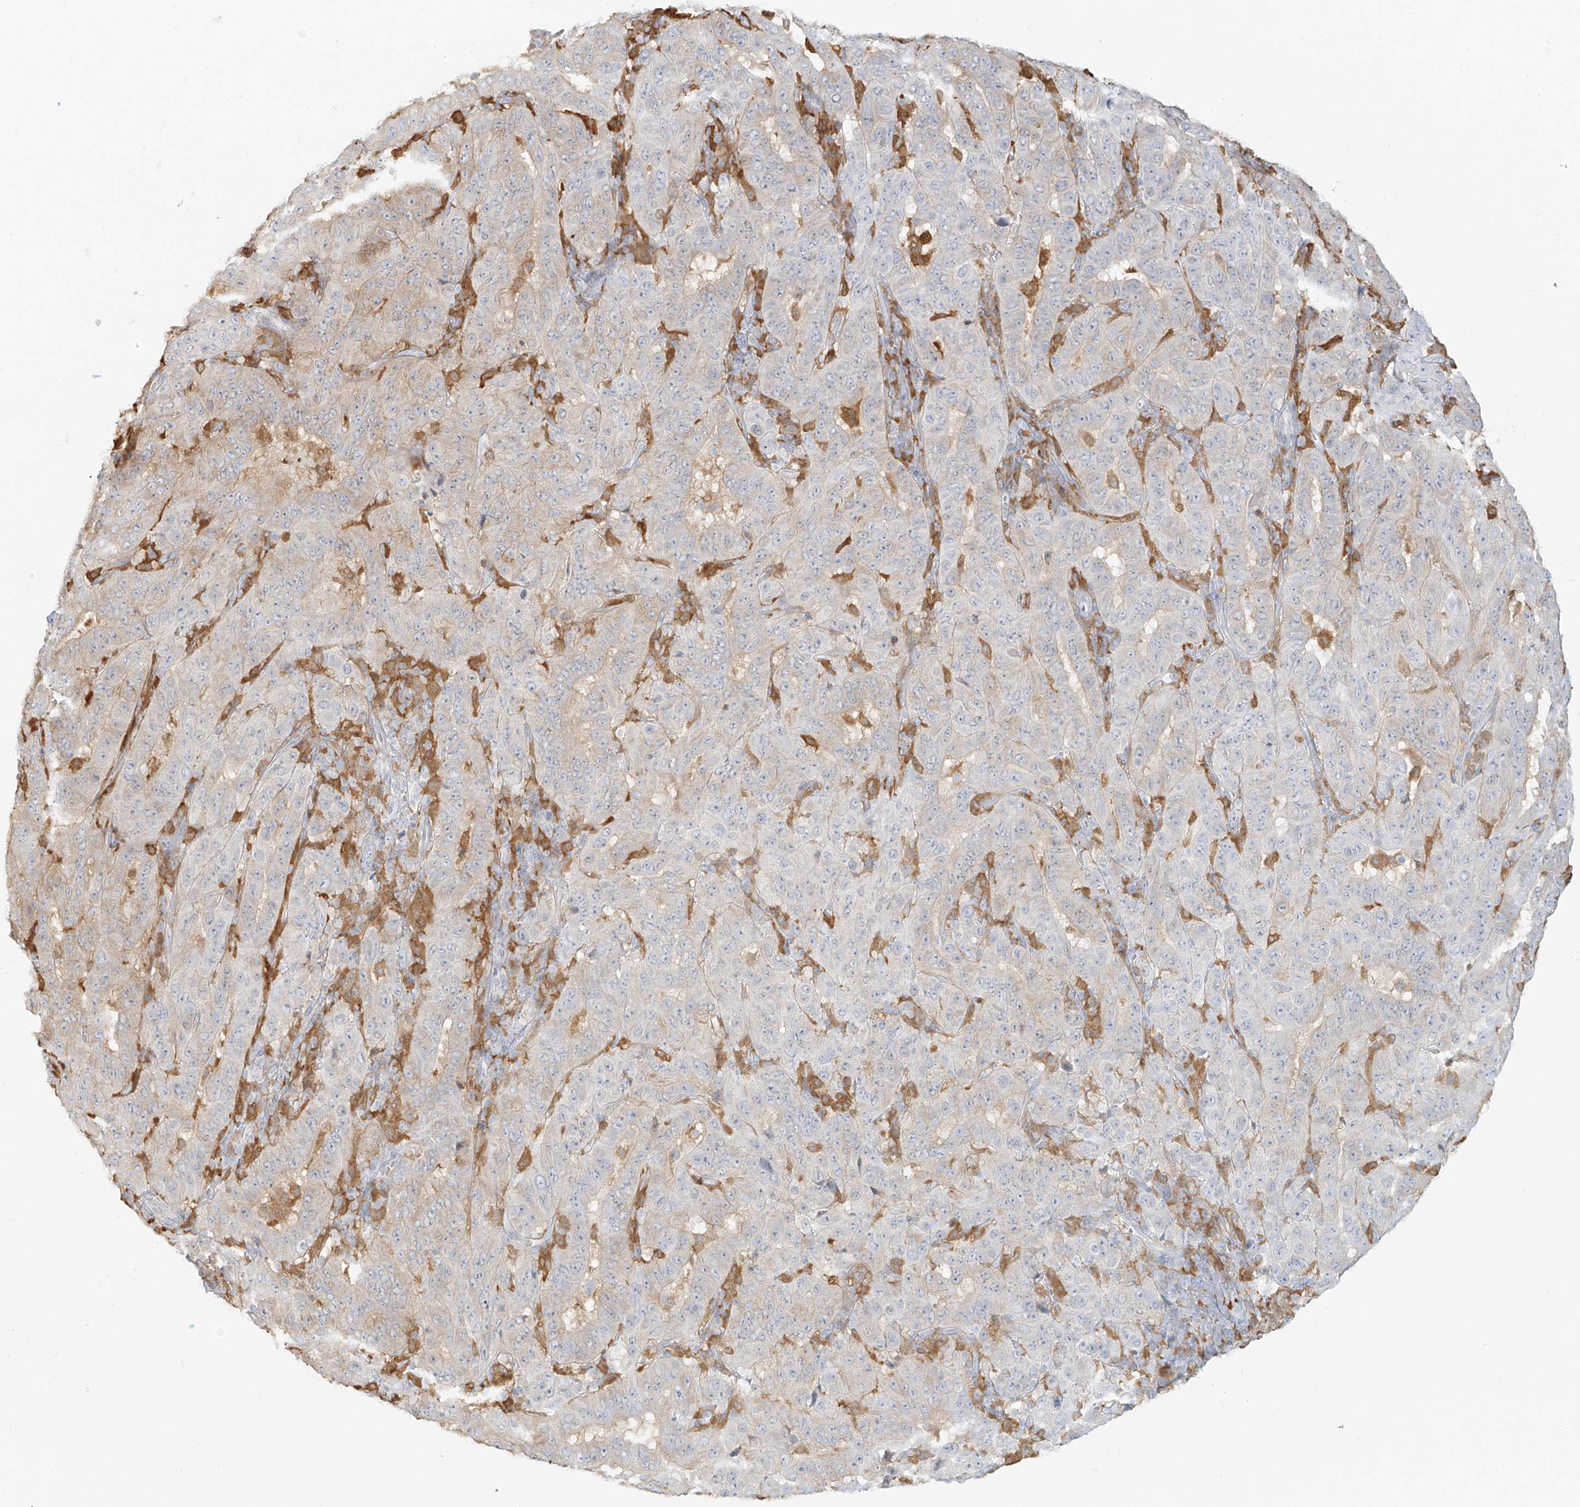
{"staining": {"intensity": "negative", "quantity": "none", "location": "none"}, "tissue": "pancreatic cancer", "cell_type": "Tumor cells", "image_type": "cancer", "snomed": [{"axis": "morphology", "description": "Adenocarcinoma, NOS"}, {"axis": "topography", "description": "Pancreas"}], "caption": "The micrograph exhibits no significant staining in tumor cells of adenocarcinoma (pancreatic).", "gene": "UPK1B", "patient": {"sex": "male", "age": 63}}